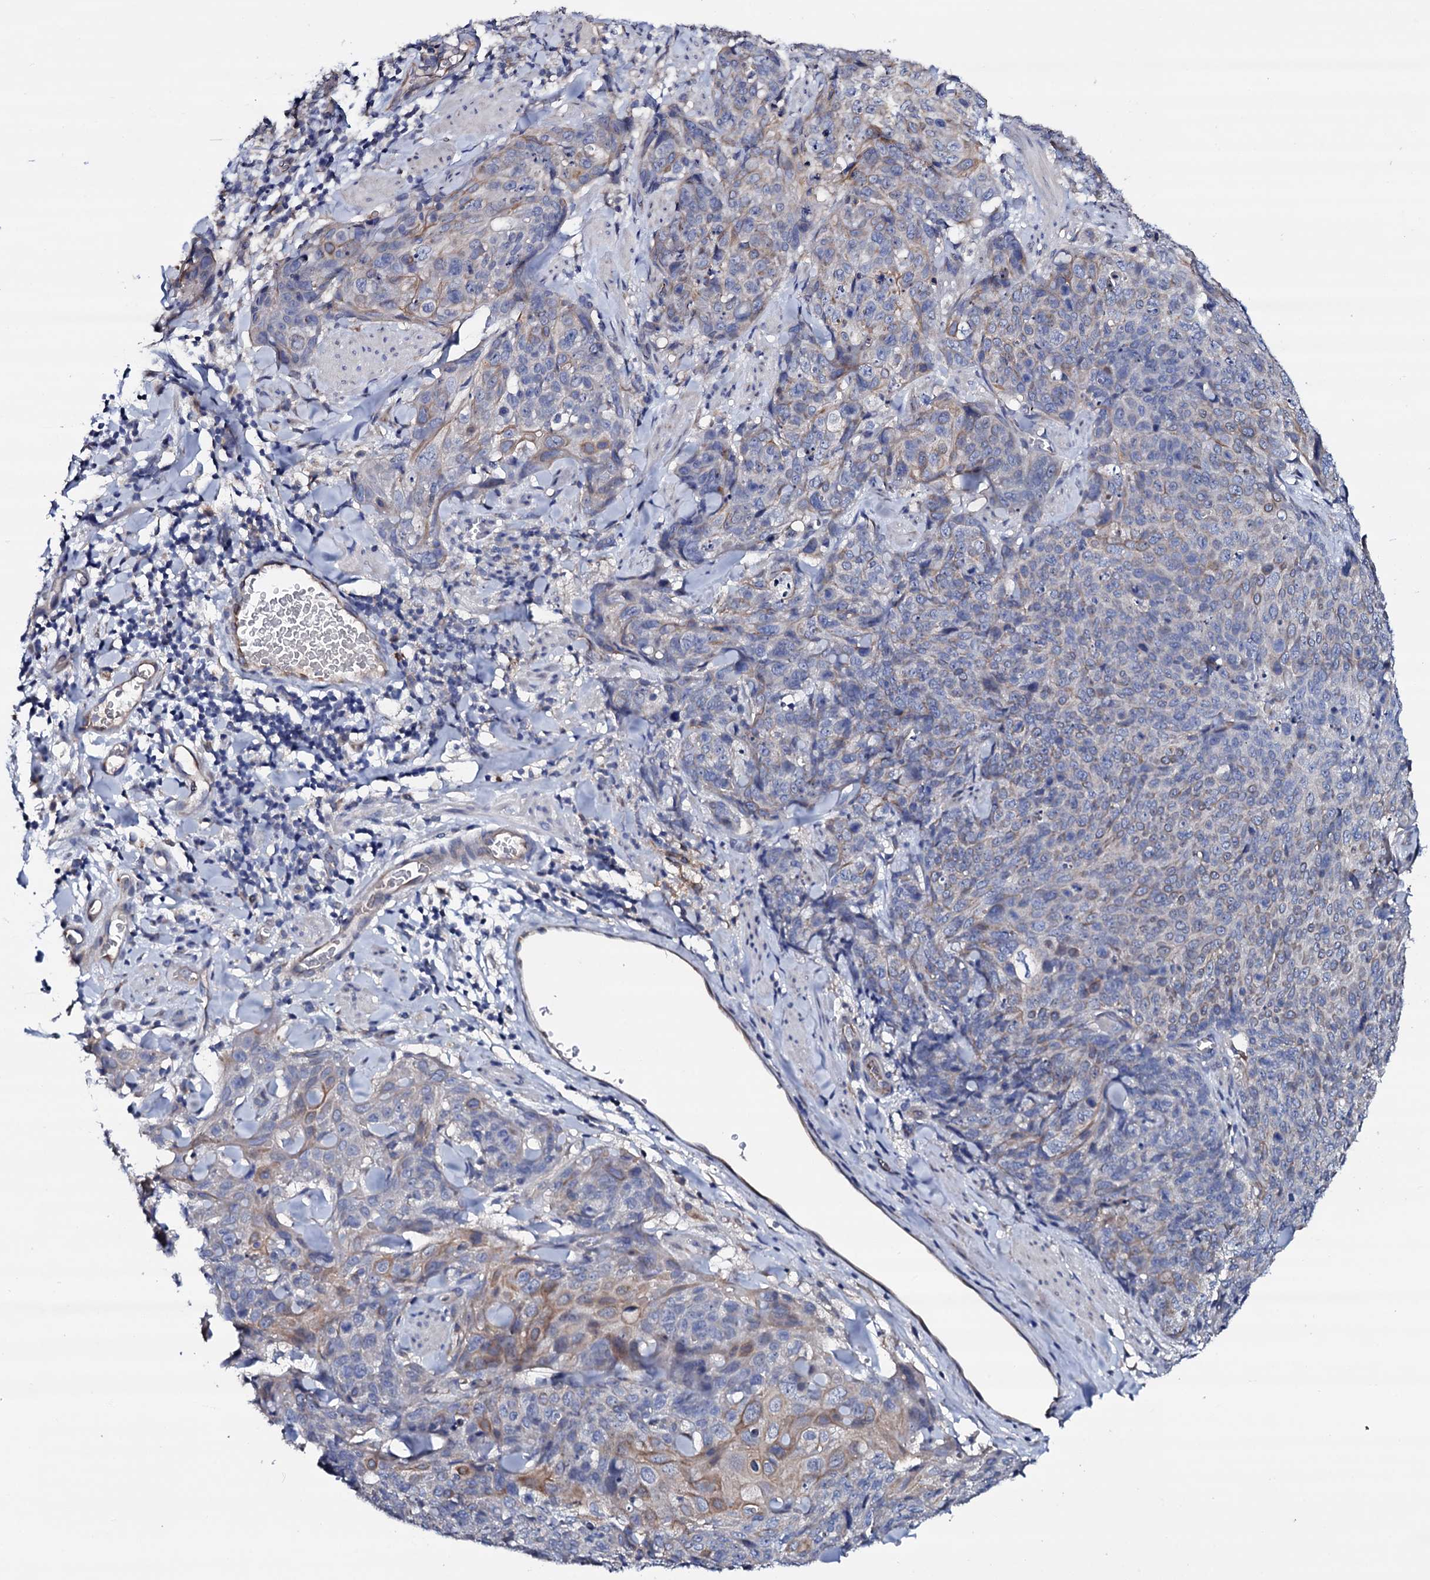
{"staining": {"intensity": "weak", "quantity": "<25%", "location": "cytoplasmic/membranous"}, "tissue": "skin cancer", "cell_type": "Tumor cells", "image_type": "cancer", "snomed": [{"axis": "morphology", "description": "Squamous cell carcinoma, NOS"}, {"axis": "topography", "description": "Skin"}, {"axis": "topography", "description": "Vulva"}], "caption": "Micrograph shows no significant protein expression in tumor cells of skin squamous cell carcinoma.", "gene": "BCL2L14", "patient": {"sex": "female", "age": 85}}